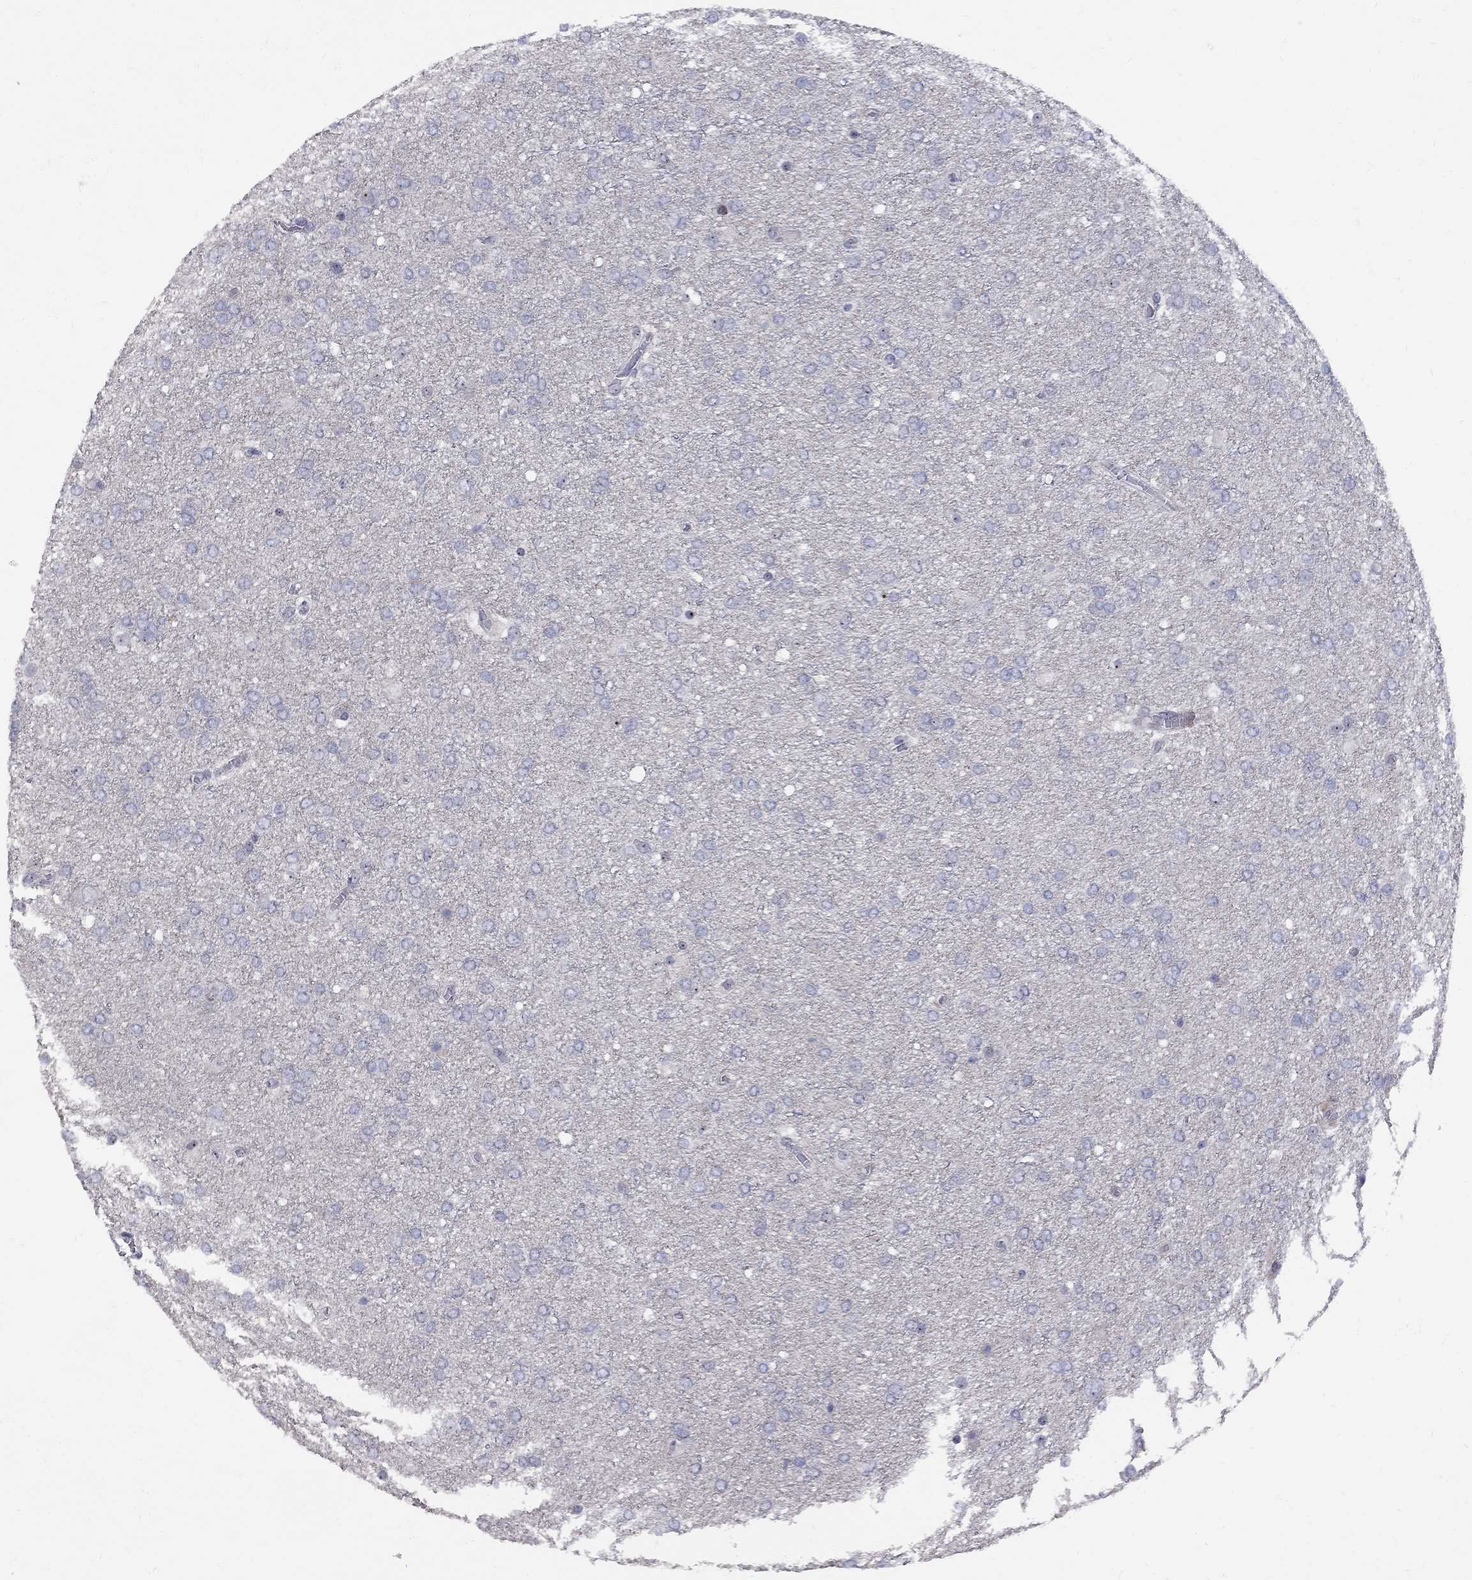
{"staining": {"intensity": "negative", "quantity": "none", "location": "none"}, "tissue": "glioma", "cell_type": "Tumor cells", "image_type": "cancer", "snomed": [{"axis": "morphology", "description": "Glioma, malignant, High grade"}, {"axis": "topography", "description": "Brain"}], "caption": "Immunohistochemistry micrograph of glioma stained for a protein (brown), which displays no staining in tumor cells.", "gene": "DHX33", "patient": {"sex": "female", "age": 61}}